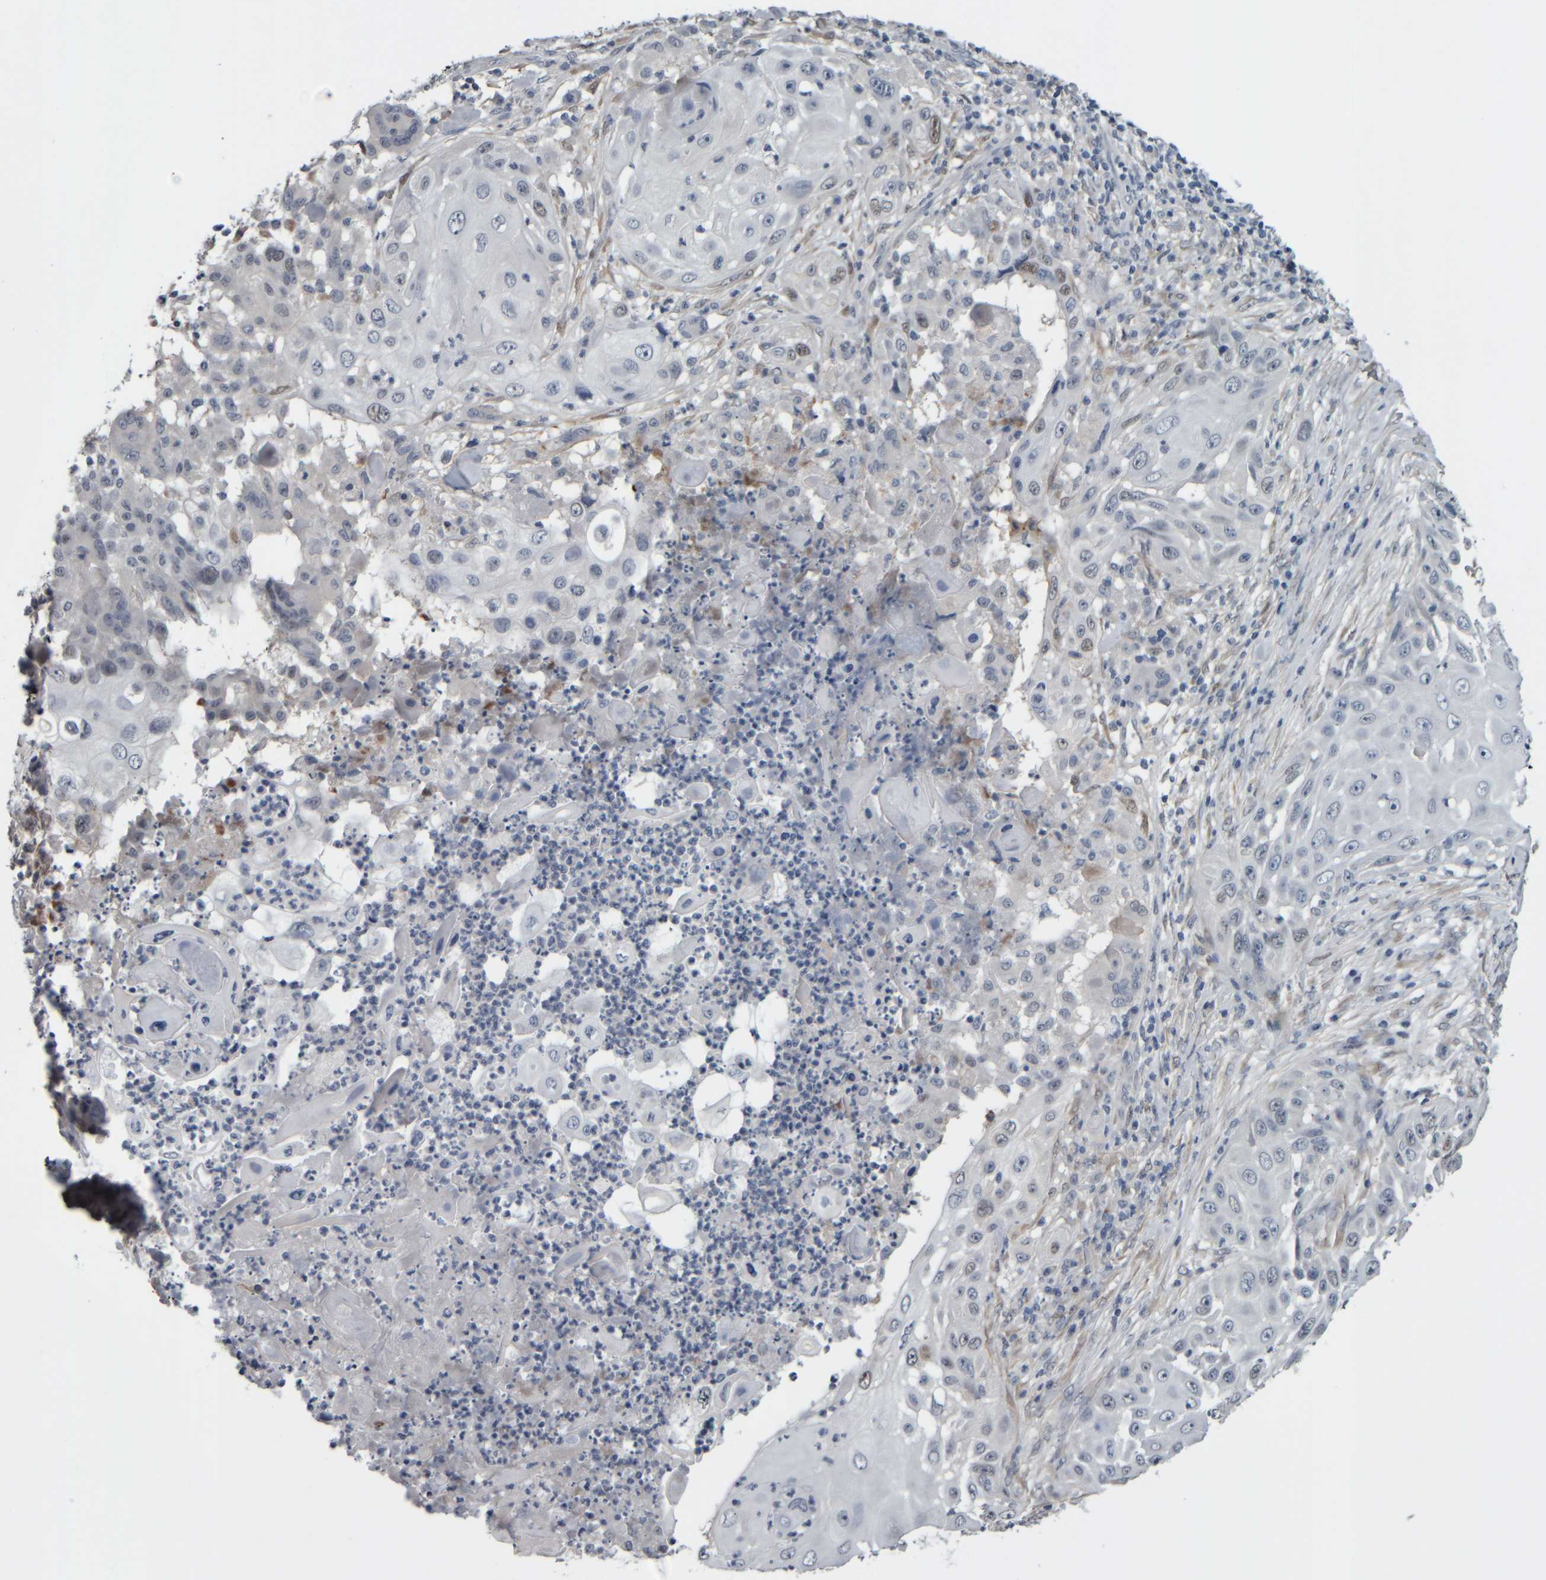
{"staining": {"intensity": "negative", "quantity": "none", "location": "none"}, "tissue": "skin cancer", "cell_type": "Tumor cells", "image_type": "cancer", "snomed": [{"axis": "morphology", "description": "Squamous cell carcinoma, NOS"}, {"axis": "topography", "description": "Skin"}], "caption": "Immunohistochemistry (IHC) photomicrograph of human skin squamous cell carcinoma stained for a protein (brown), which displays no staining in tumor cells.", "gene": "COL14A1", "patient": {"sex": "female", "age": 44}}